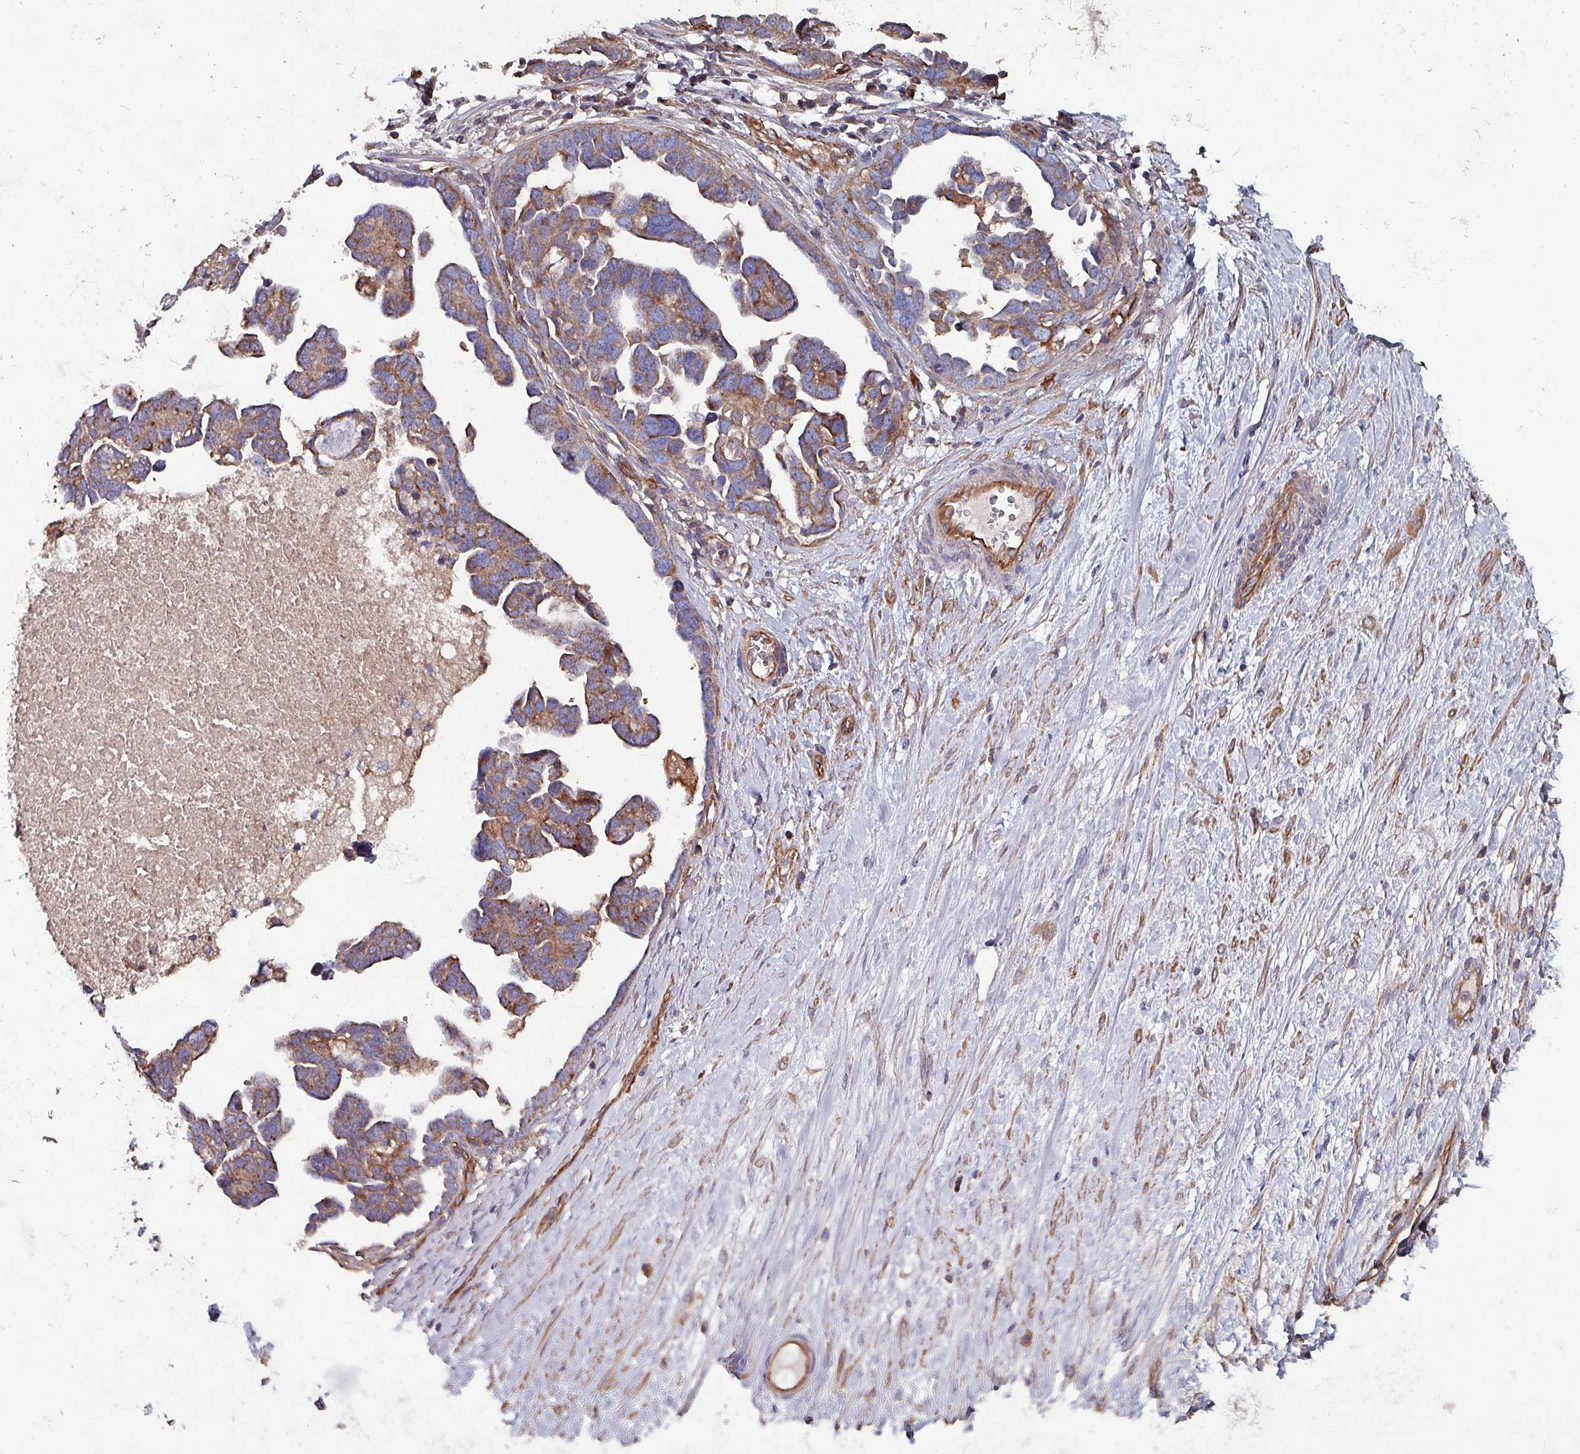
{"staining": {"intensity": "moderate", "quantity": ">75%", "location": "cytoplasmic/membranous"}, "tissue": "ovarian cancer", "cell_type": "Tumor cells", "image_type": "cancer", "snomed": [{"axis": "morphology", "description": "Cystadenocarcinoma, serous, NOS"}, {"axis": "topography", "description": "Ovary"}], "caption": "A high-resolution image shows immunohistochemistry (IHC) staining of ovarian cancer, which reveals moderate cytoplasmic/membranous positivity in about >75% of tumor cells.", "gene": "ANO10", "patient": {"sex": "female", "age": 54}}